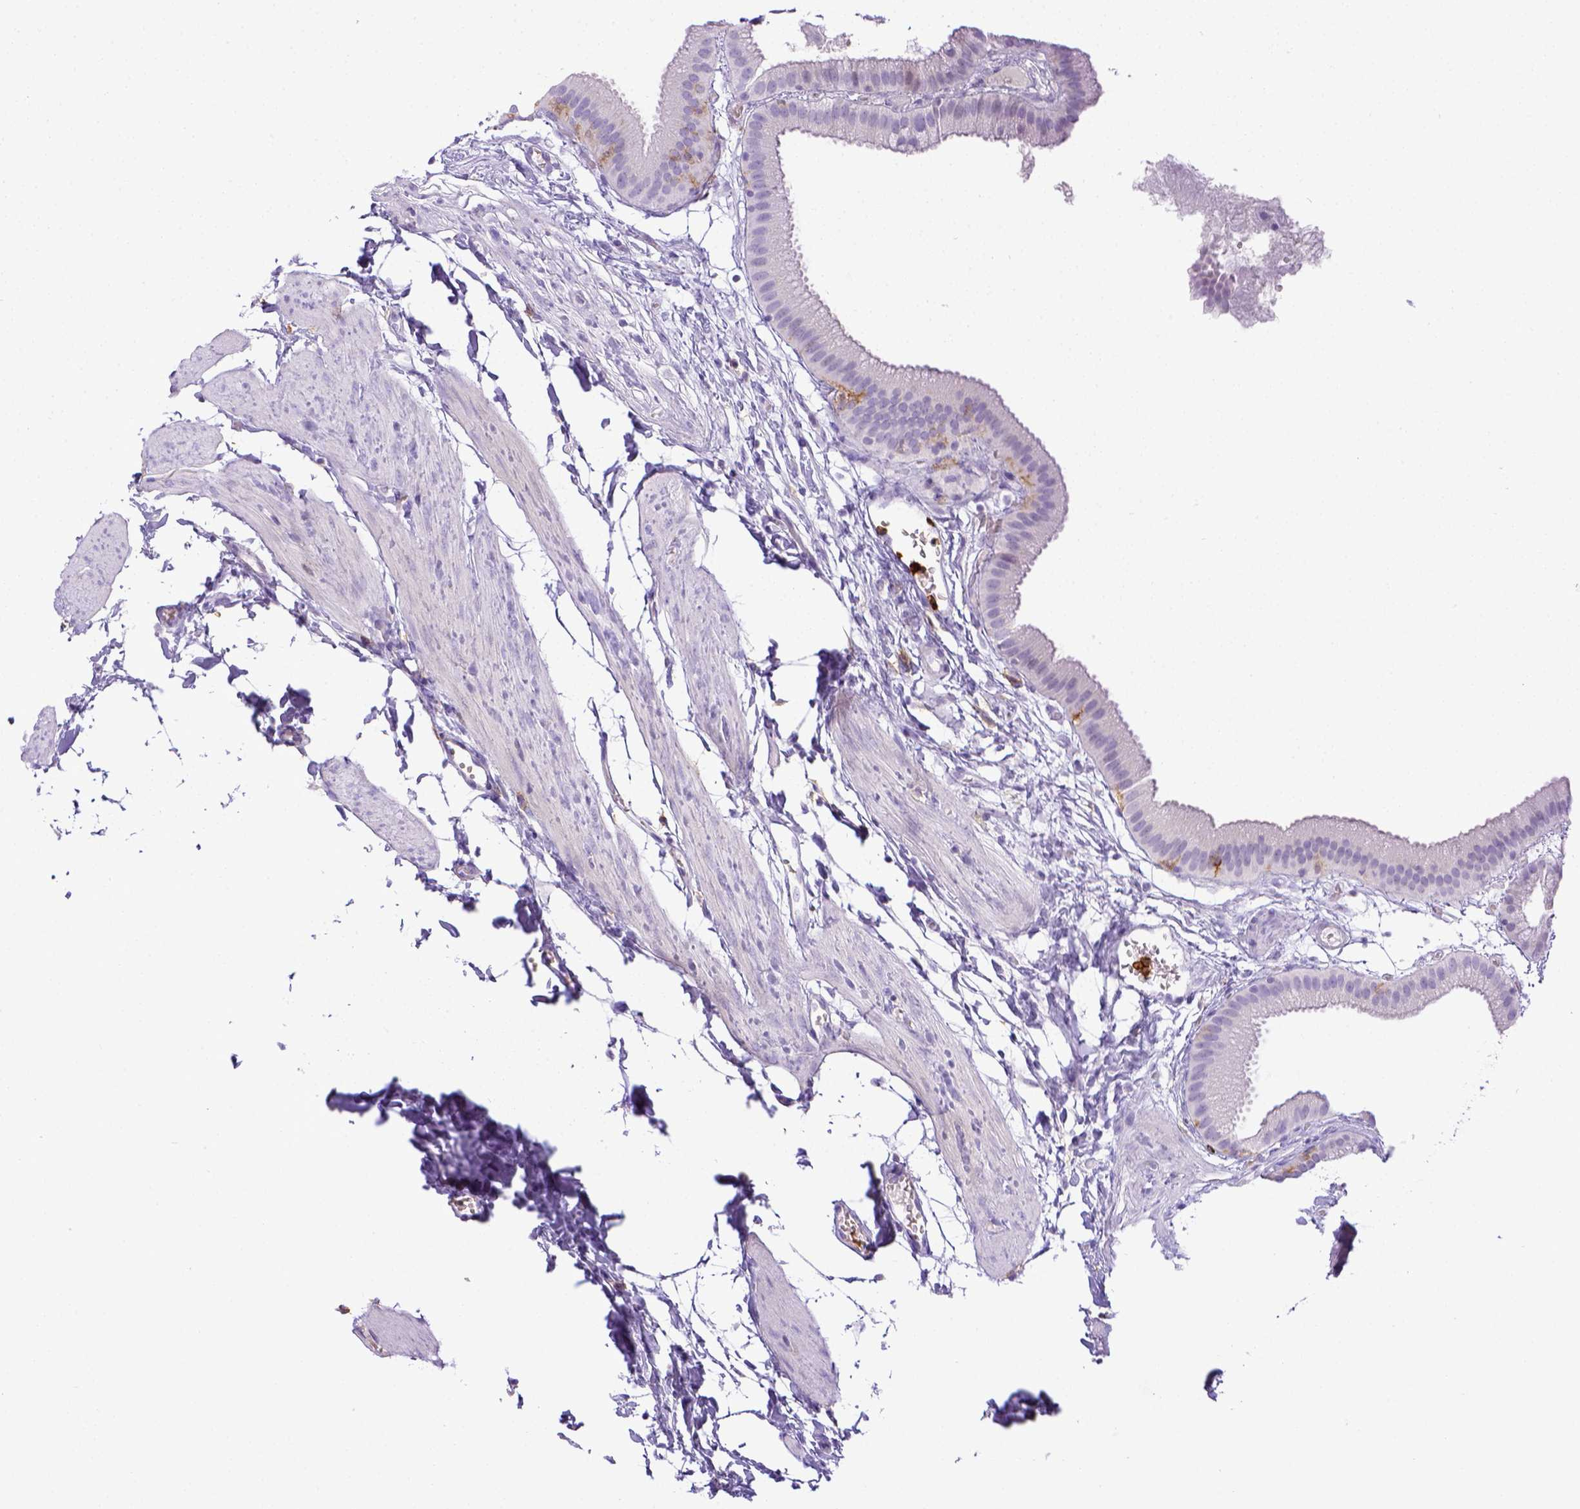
{"staining": {"intensity": "negative", "quantity": "none", "location": "none"}, "tissue": "gallbladder", "cell_type": "Glandular cells", "image_type": "normal", "snomed": [{"axis": "morphology", "description": "Normal tissue, NOS"}, {"axis": "topography", "description": "Gallbladder"}], "caption": "The micrograph reveals no staining of glandular cells in benign gallbladder.", "gene": "ITGAM", "patient": {"sex": "female", "age": 63}}